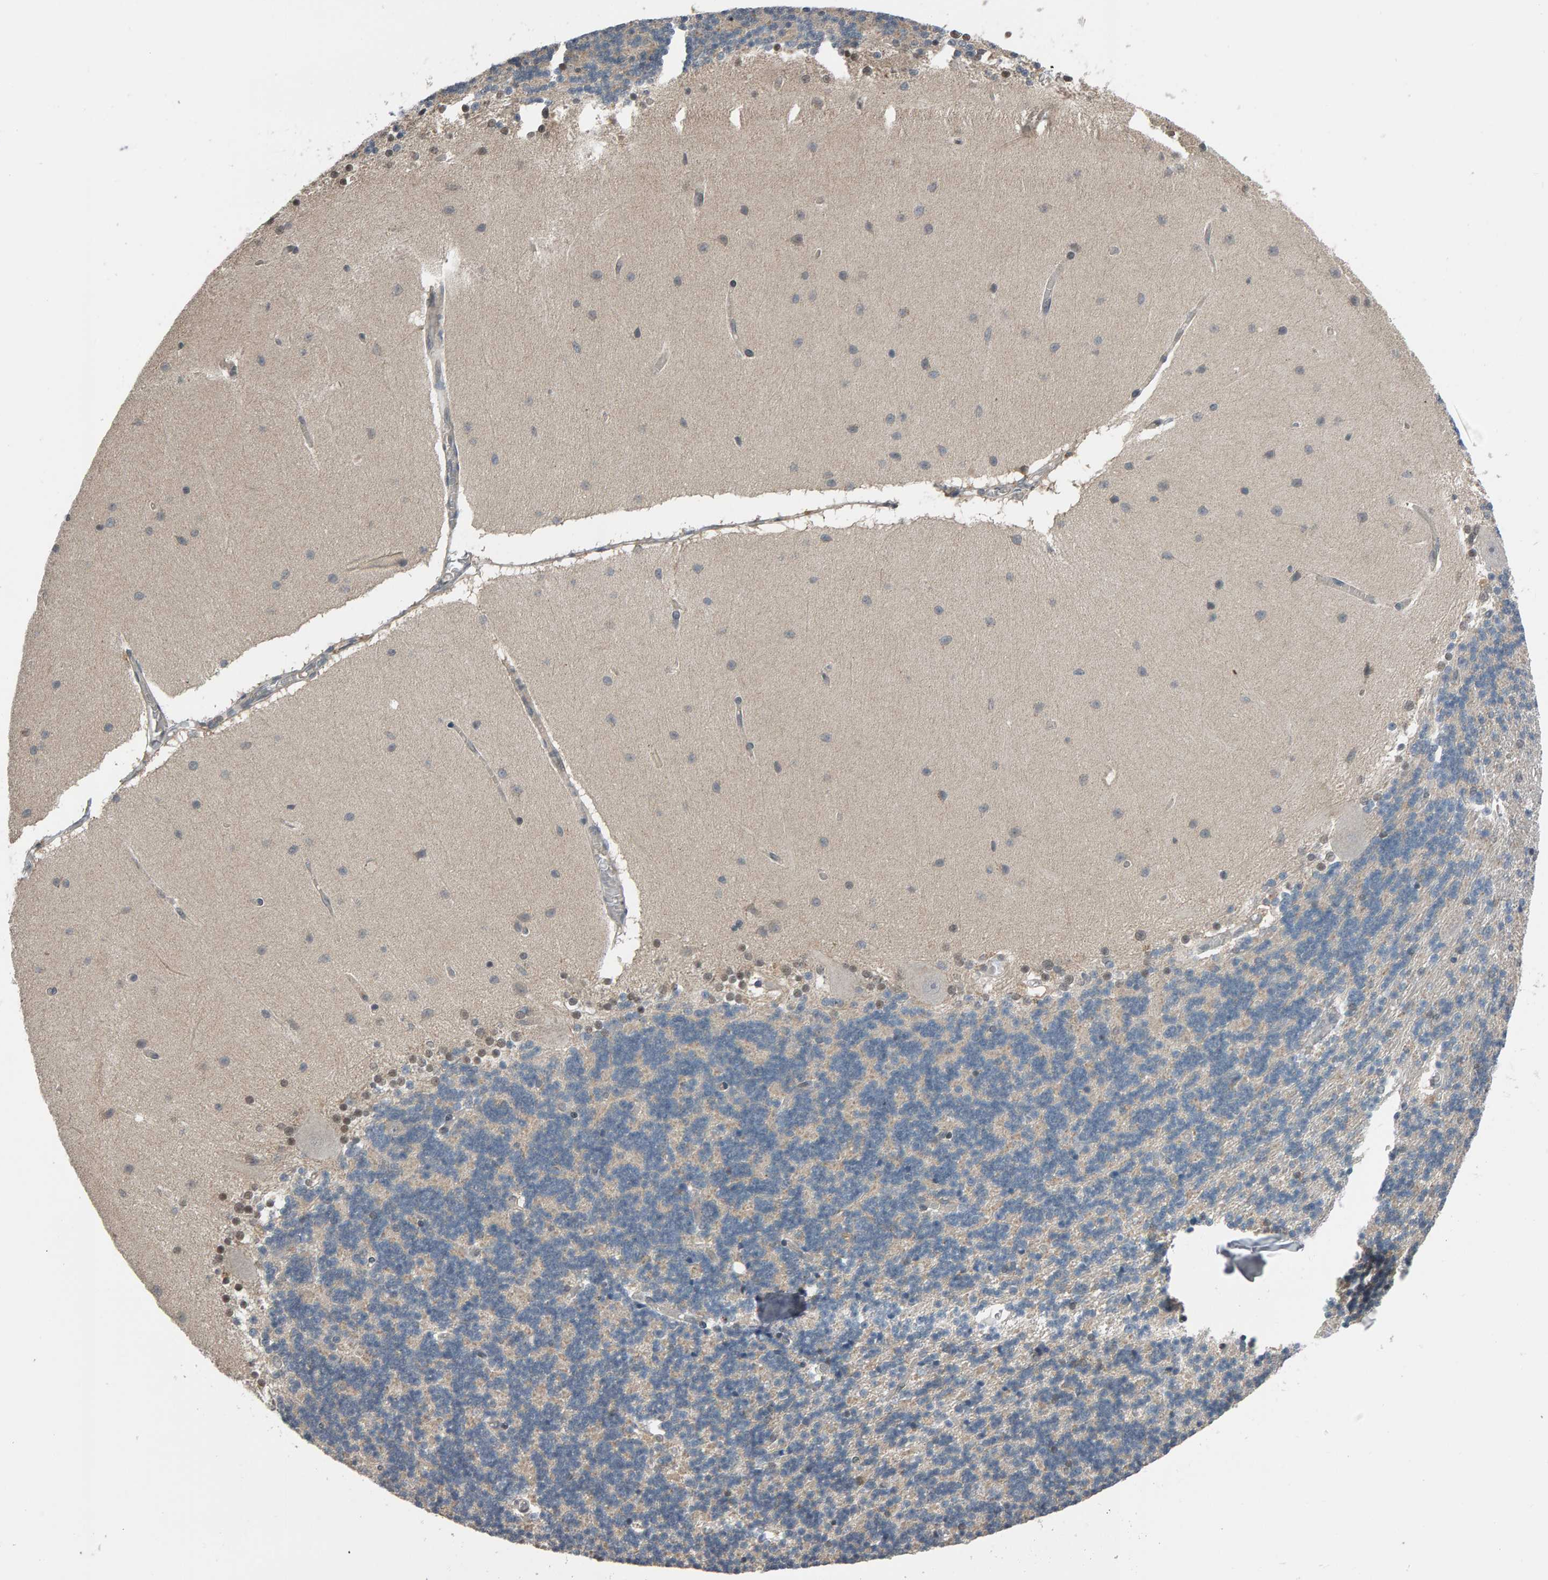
{"staining": {"intensity": "negative", "quantity": "none", "location": "none"}, "tissue": "cerebellum", "cell_type": "Cells in granular layer", "image_type": "normal", "snomed": [{"axis": "morphology", "description": "Normal tissue, NOS"}, {"axis": "topography", "description": "Cerebellum"}], "caption": "Immunohistochemistry image of benign cerebellum stained for a protein (brown), which reveals no staining in cells in granular layer.", "gene": "COASY", "patient": {"sex": "female", "age": 54}}